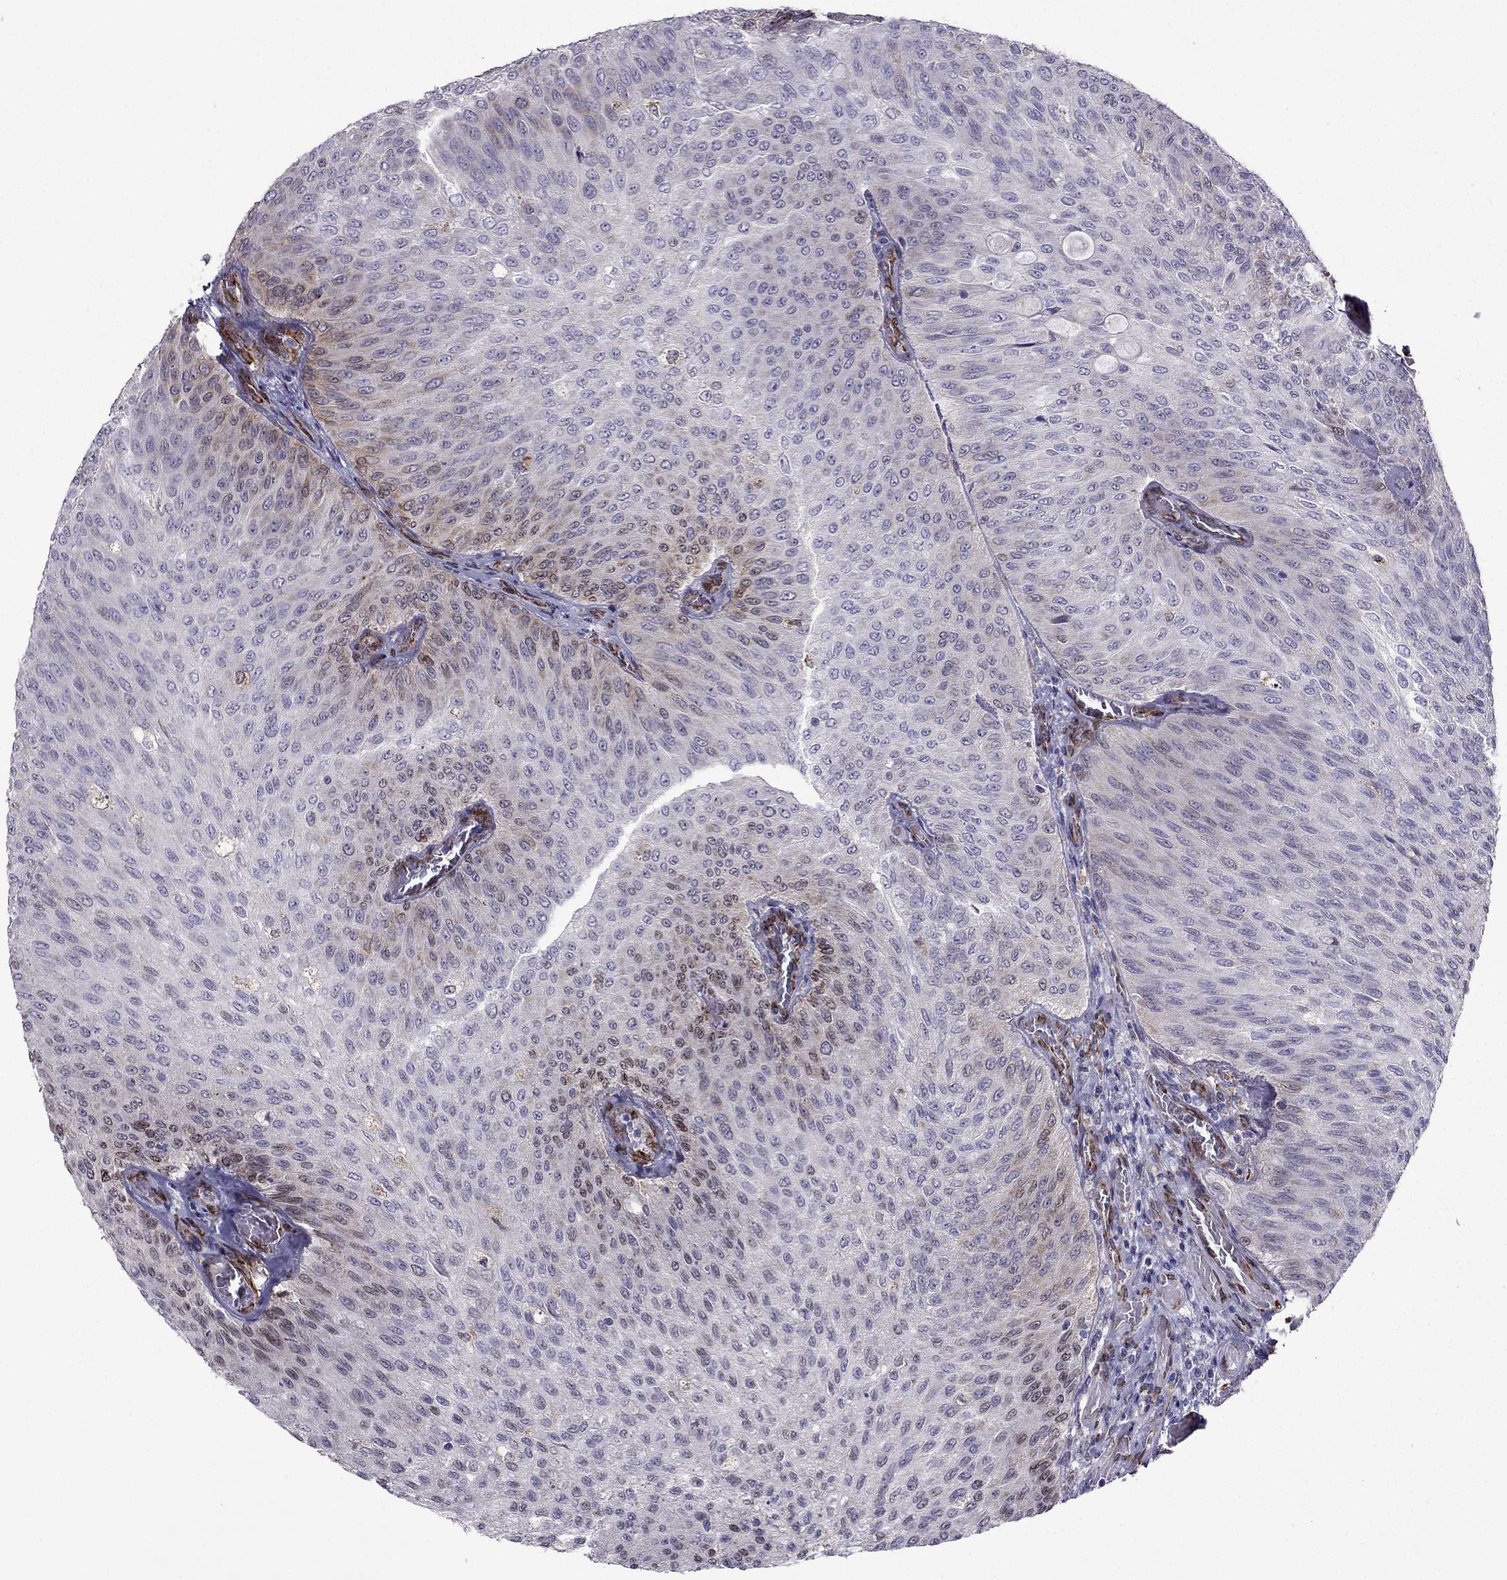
{"staining": {"intensity": "weak", "quantity": "<25%", "location": "cytoplasmic/membranous"}, "tissue": "urothelial cancer", "cell_type": "Tumor cells", "image_type": "cancer", "snomed": [{"axis": "morphology", "description": "Urothelial carcinoma, Low grade"}, {"axis": "topography", "description": "Ureter, NOS"}, {"axis": "topography", "description": "Urinary bladder"}], "caption": "Human urothelial carcinoma (low-grade) stained for a protein using IHC demonstrates no positivity in tumor cells.", "gene": "IKBIP", "patient": {"sex": "male", "age": 78}}